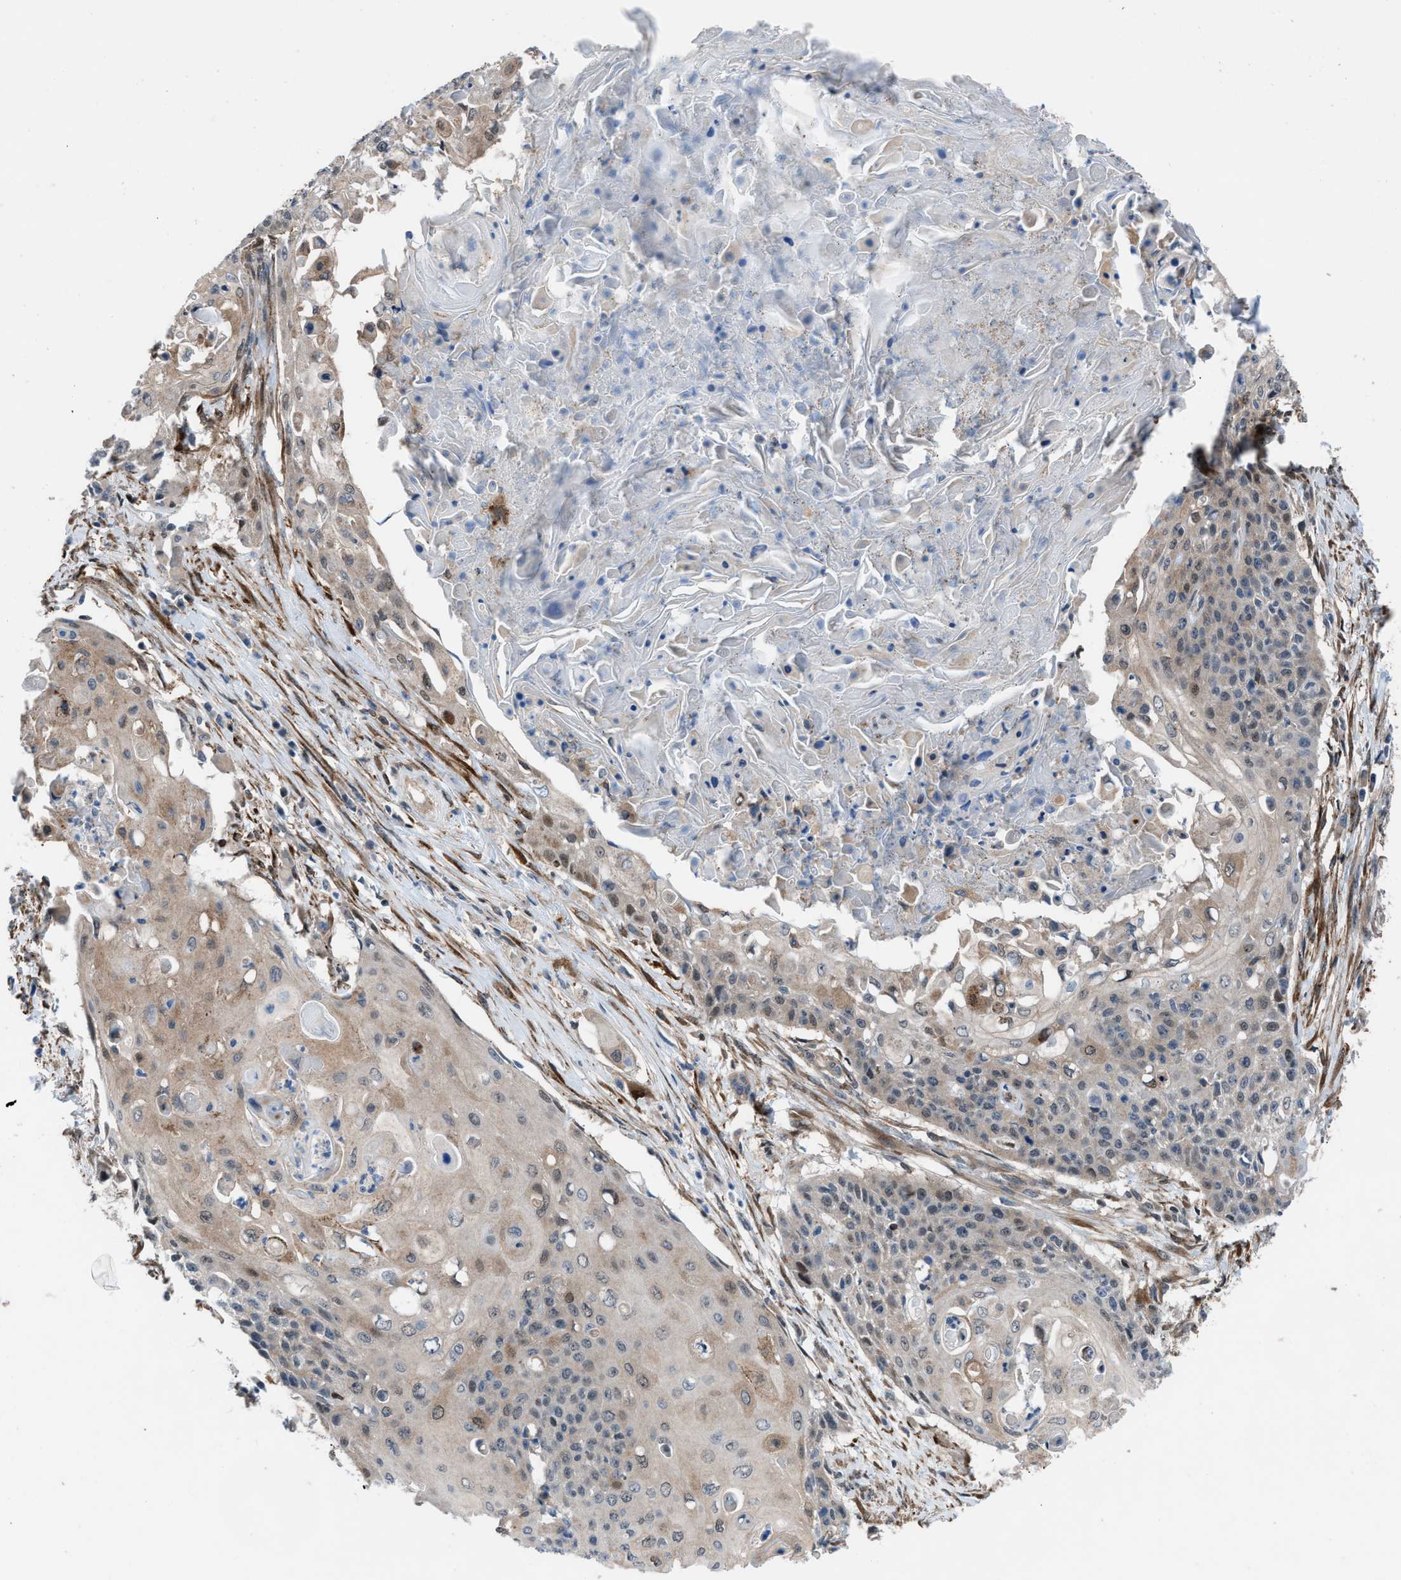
{"staining": {"intensity": "weak", "quantity": "25%-75%", "location": "cytoplasmic/membranous,nuclear"}, "tissue": "cervical cancer", "cell_type": "Tumor cells", "image_type": "cancer", "snomed": [{"axis": "morphology", "description": "Squamous cell carcinoma, NOS"}, {"axis": "topography", "description": "Cervix"}], "caption": "Squamous cell carcinoma (cervical) stained with a protein marker displays weak staining in tumor cells.", "gene": "TMEM45B", "patient": {"sex": "female", "age": 39}}